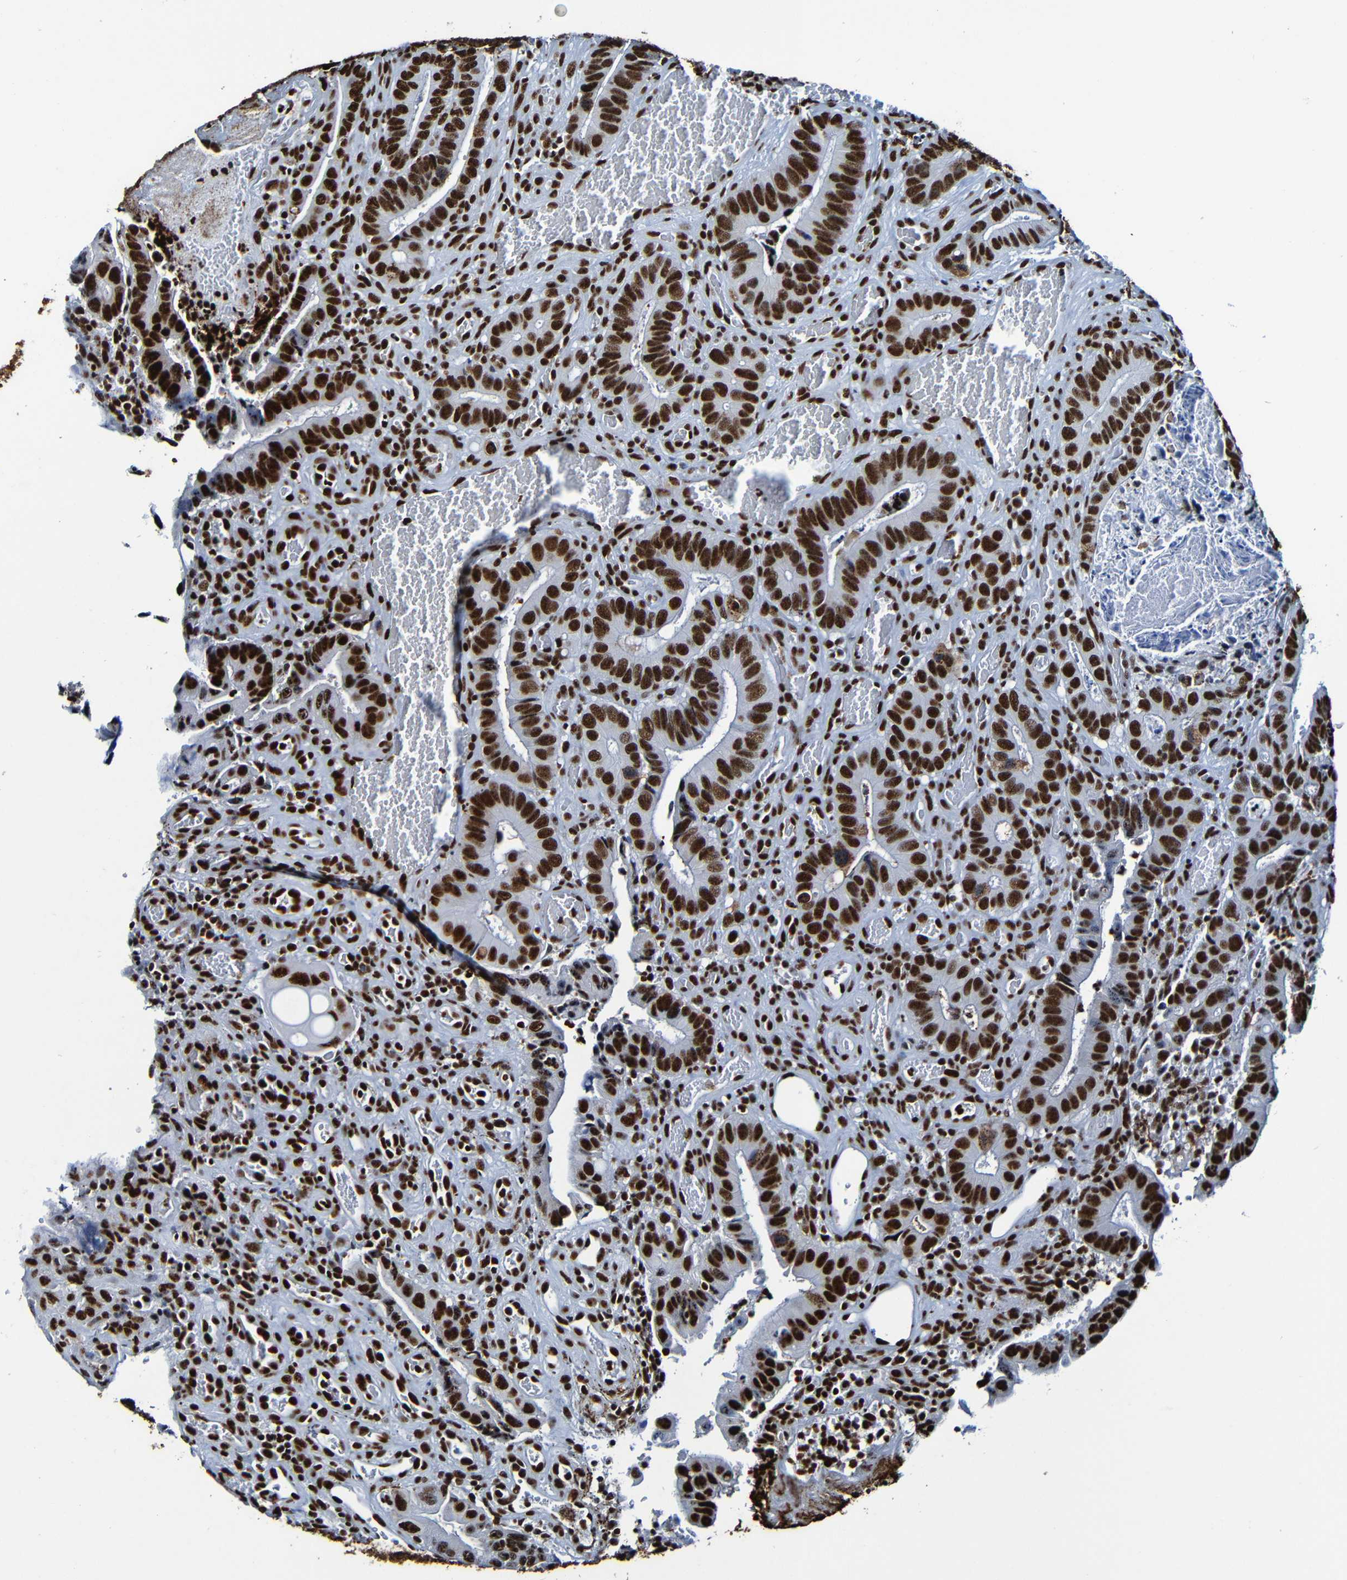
{"staining": {"intensity": "strong", "quantity": ">75%", "location": "nuclear"}, "tissue": "colorectal cancer", "cell_type": "Tumor cells", "image_type": "cancer", "snomed": [{"axis": "morphology", "description": "Adenocarcinoma, NOS"}, {"axis": "topography", "description": "Colon"}], "caption": "High-magnification brightfield microscopy of adenocarcinoma (colorectal) stained with DAB (brown) and counterstained with hematoxylin (blue). tumor cells exhibit strong nuclear positivity is present in about>75% of cells.", "gene": "SRSF3", "patient": {"sex": "male", "age": 72}}